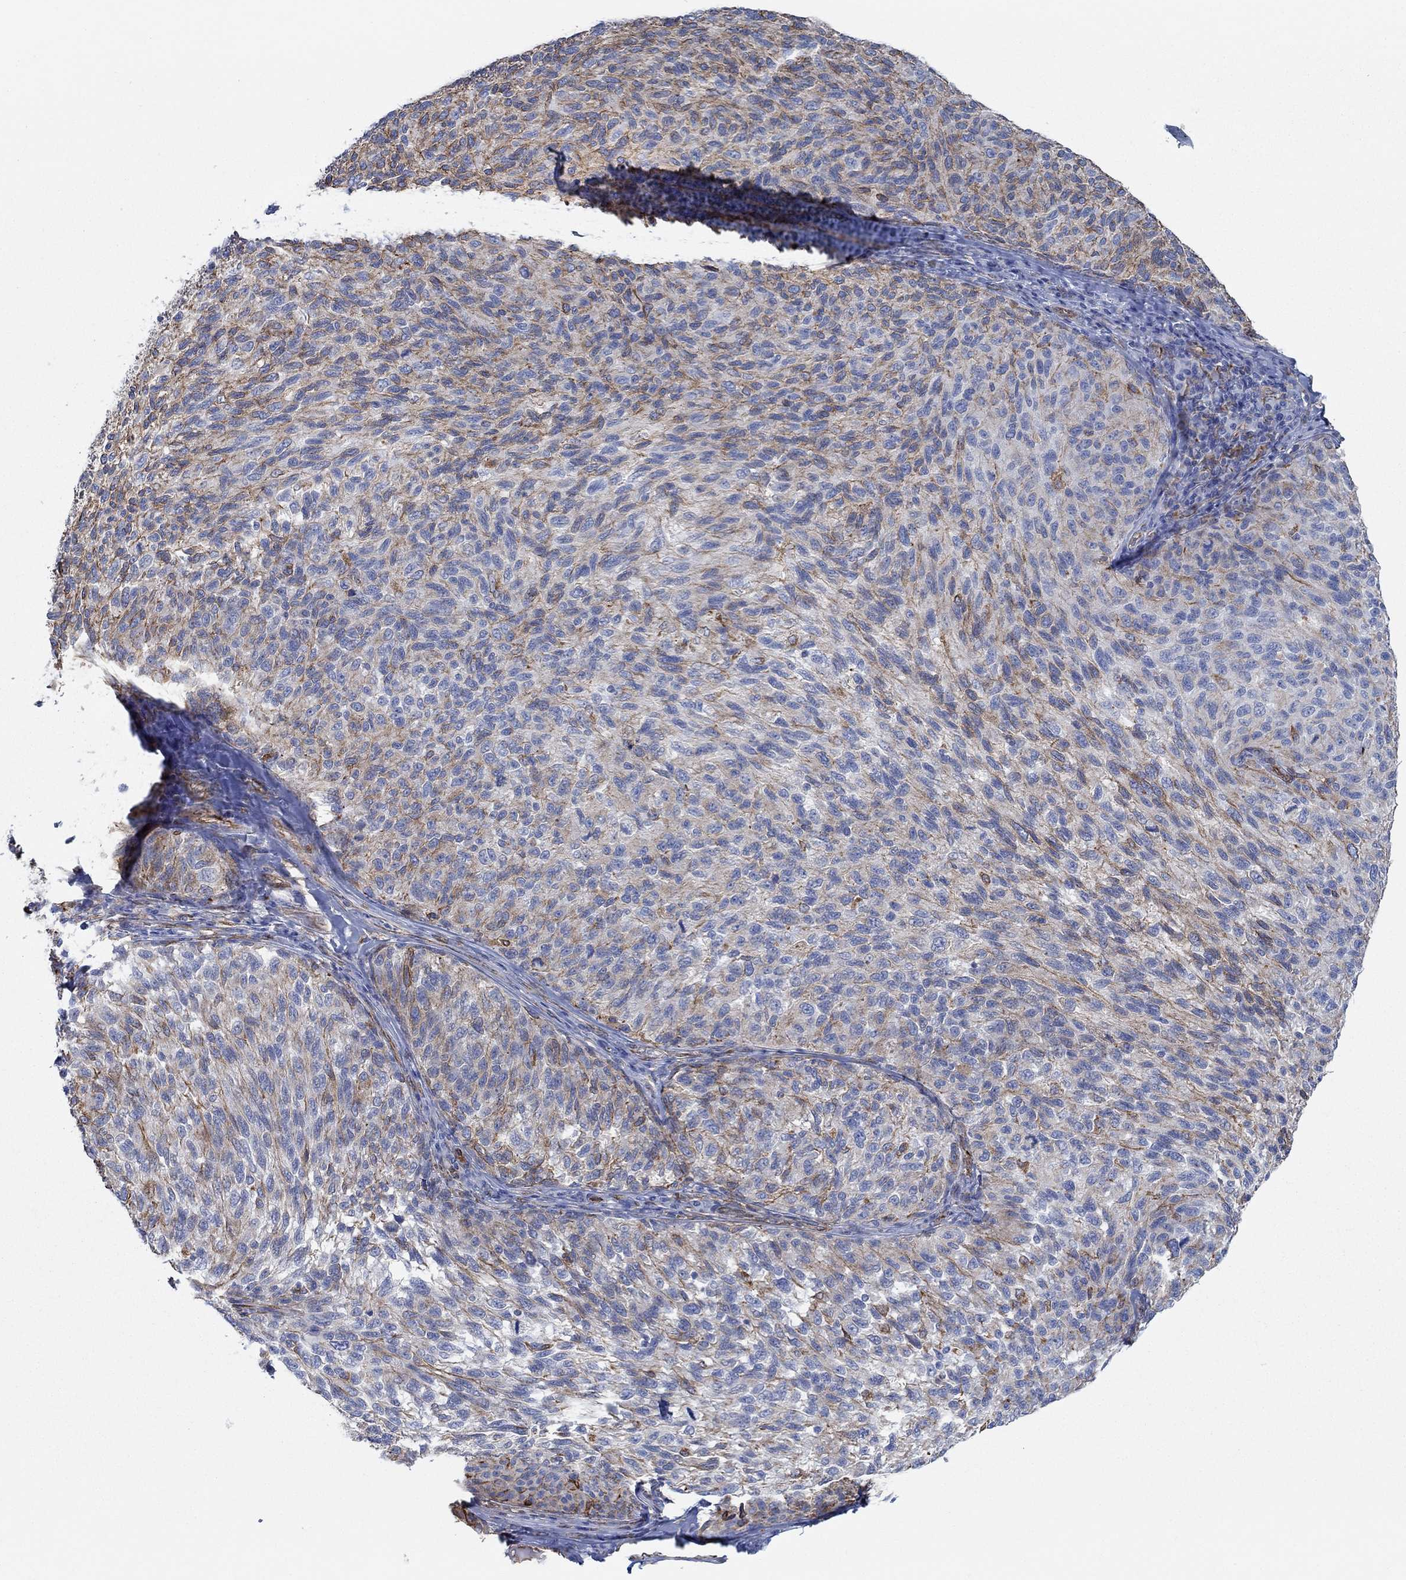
{"staining": {"intensity": "strong", "quantity": "<25%", "location": "cytoplasmic/membranous"}, "tissue": "melanoma", "cell_type": "Tumor cells", "image_type": "cancer", "snomed": [{"axis": "morphology", "description": "Malignant melanoma, NOS"}, {"axis": "topography", "description": "Skin"}], "caption": "Immunohistochemical staining of malignant melanoma exhibits medium levels of strong cytoplasmic/membranous staining in about <25% of tumor cells.", "gene": "STC2", "patient": {"sex": "female", "age": 73}}